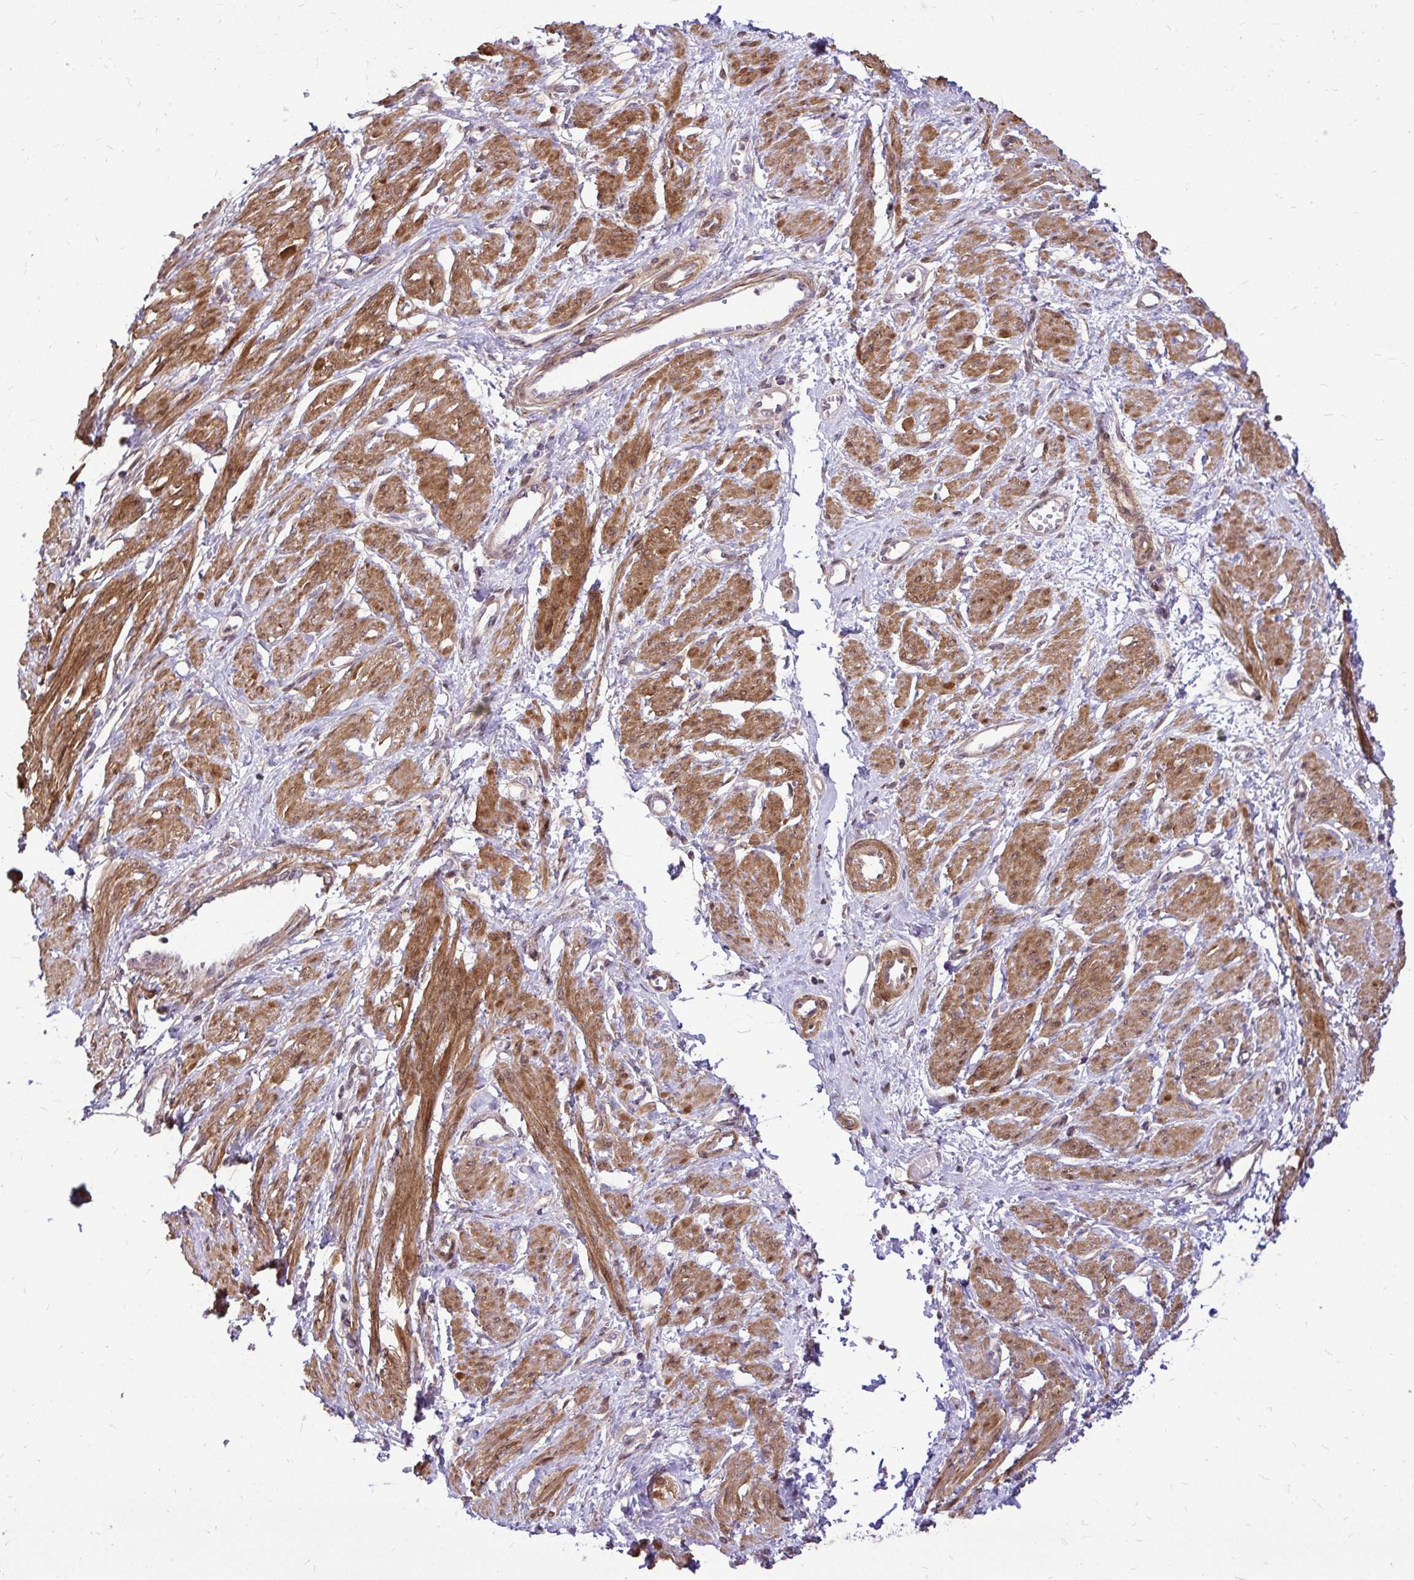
{"staining": {"intensity": "strong", "quantity": ">75%", "location": "cytoplasmic/membranous"}, "tissue": "smooth muscle", "cell_type": "Smooth muscle cells", "image_type": "normal", "snomed": [{"axis": "morphology", "description": "Normal tissue, NOS"}, {"axis": "topography", "description": "Smooth muscle"}, {"axis": "topography", "description": "Uterus"}], "caption": "Immunohistochemistry (IHC) micrograph of unremarkable smooth muscle stained for a protein (brown), which reveals high levels of strong cytoplasmic/membranous staining in approximately >75% of smooth muscle cells.", "gene": "TRIP6", "patient": {"sex": "female", "age": 39}}